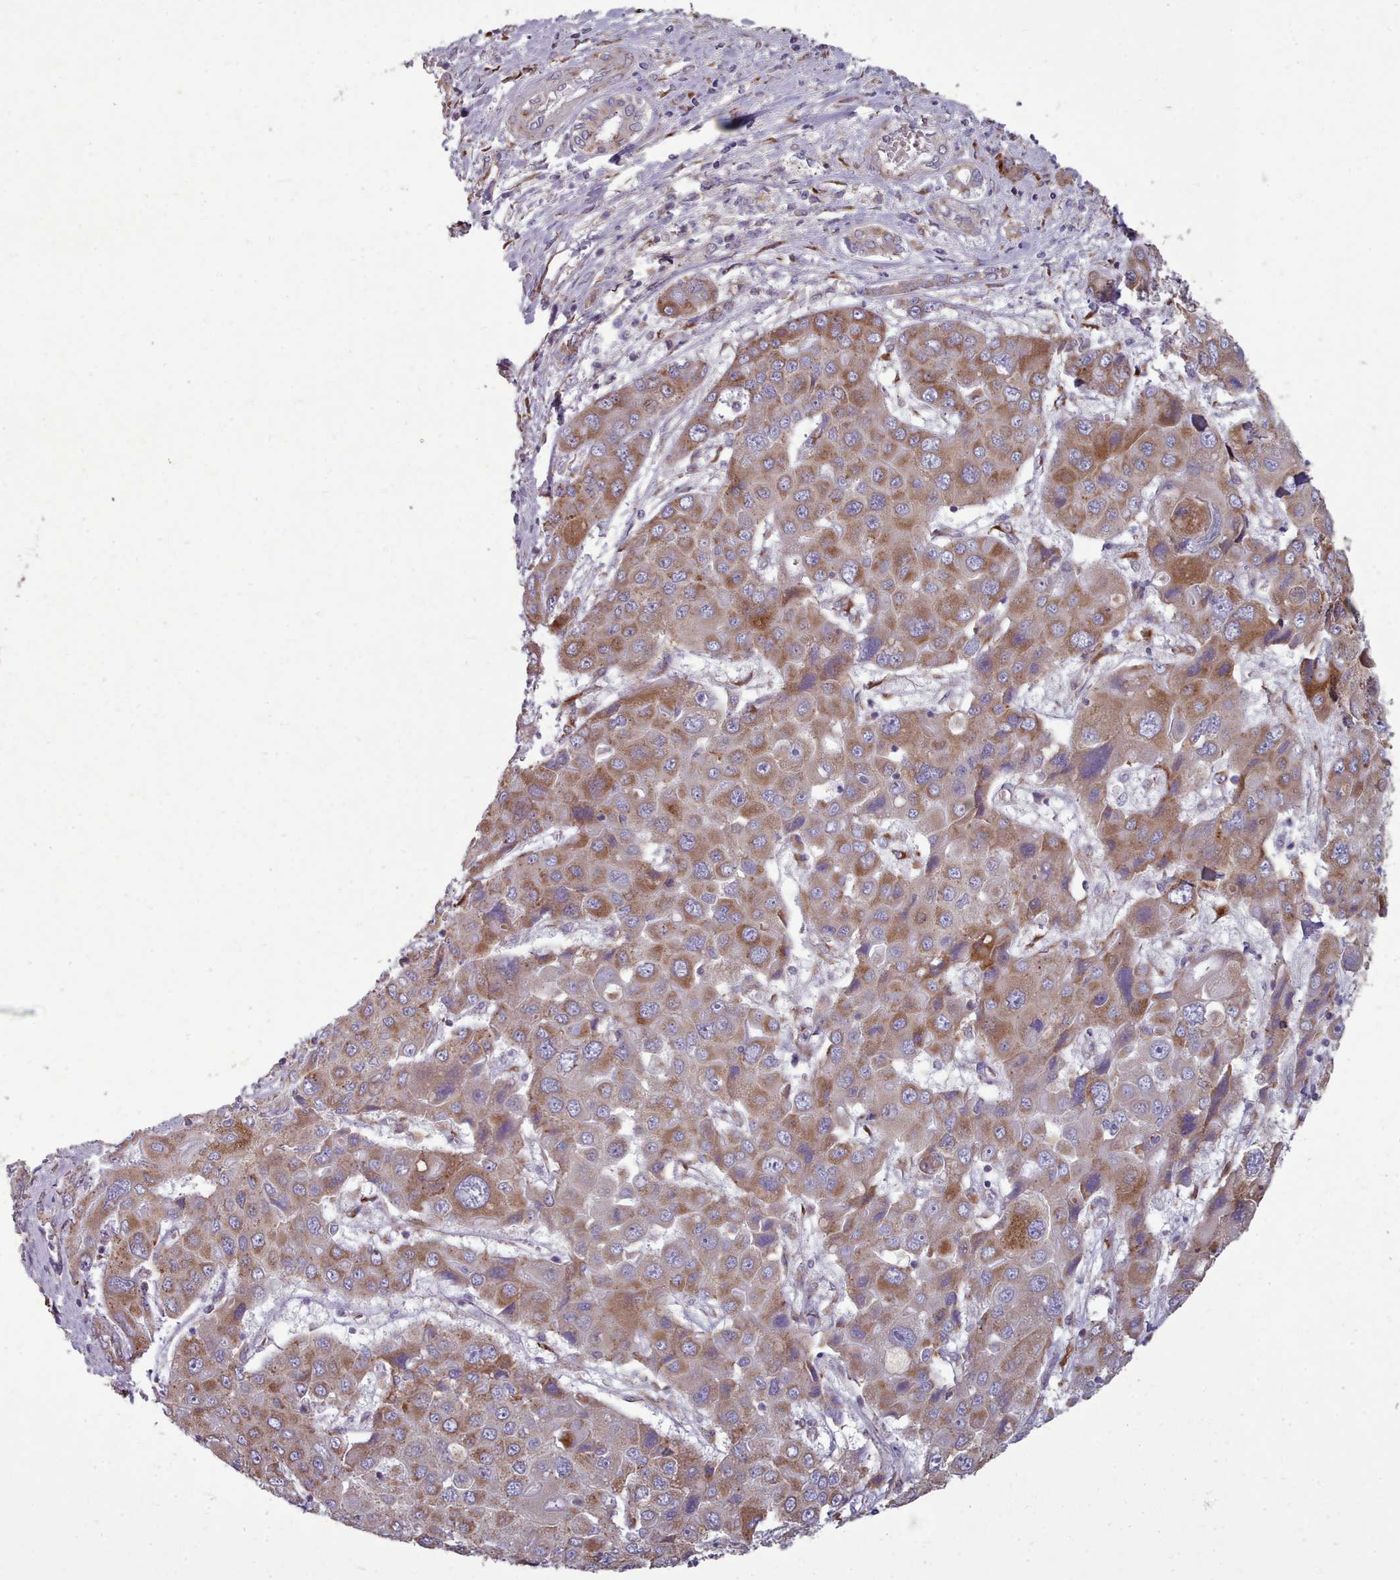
{"staining": {"intensity": "moderate", "quantity": ">75%", "location": "cytoplasmic/membranous"}, "tissue": "liver cancer", "cell_type": "Tumor cells", "image_type": "cancer", "snomed": [{"axis": "morphology", "description": "Cholangiocarcinoma"}, {"axis": "topography", "description": "Liver"}], "caption": "An image of human liver cancer (cholangiocarcinoma) stained for a protein reveals moderate cytoplasmic/membranous brown staining in tumor cells.", "gene": "FKBP10", "patient": {"sex": "male", "age": 67}}